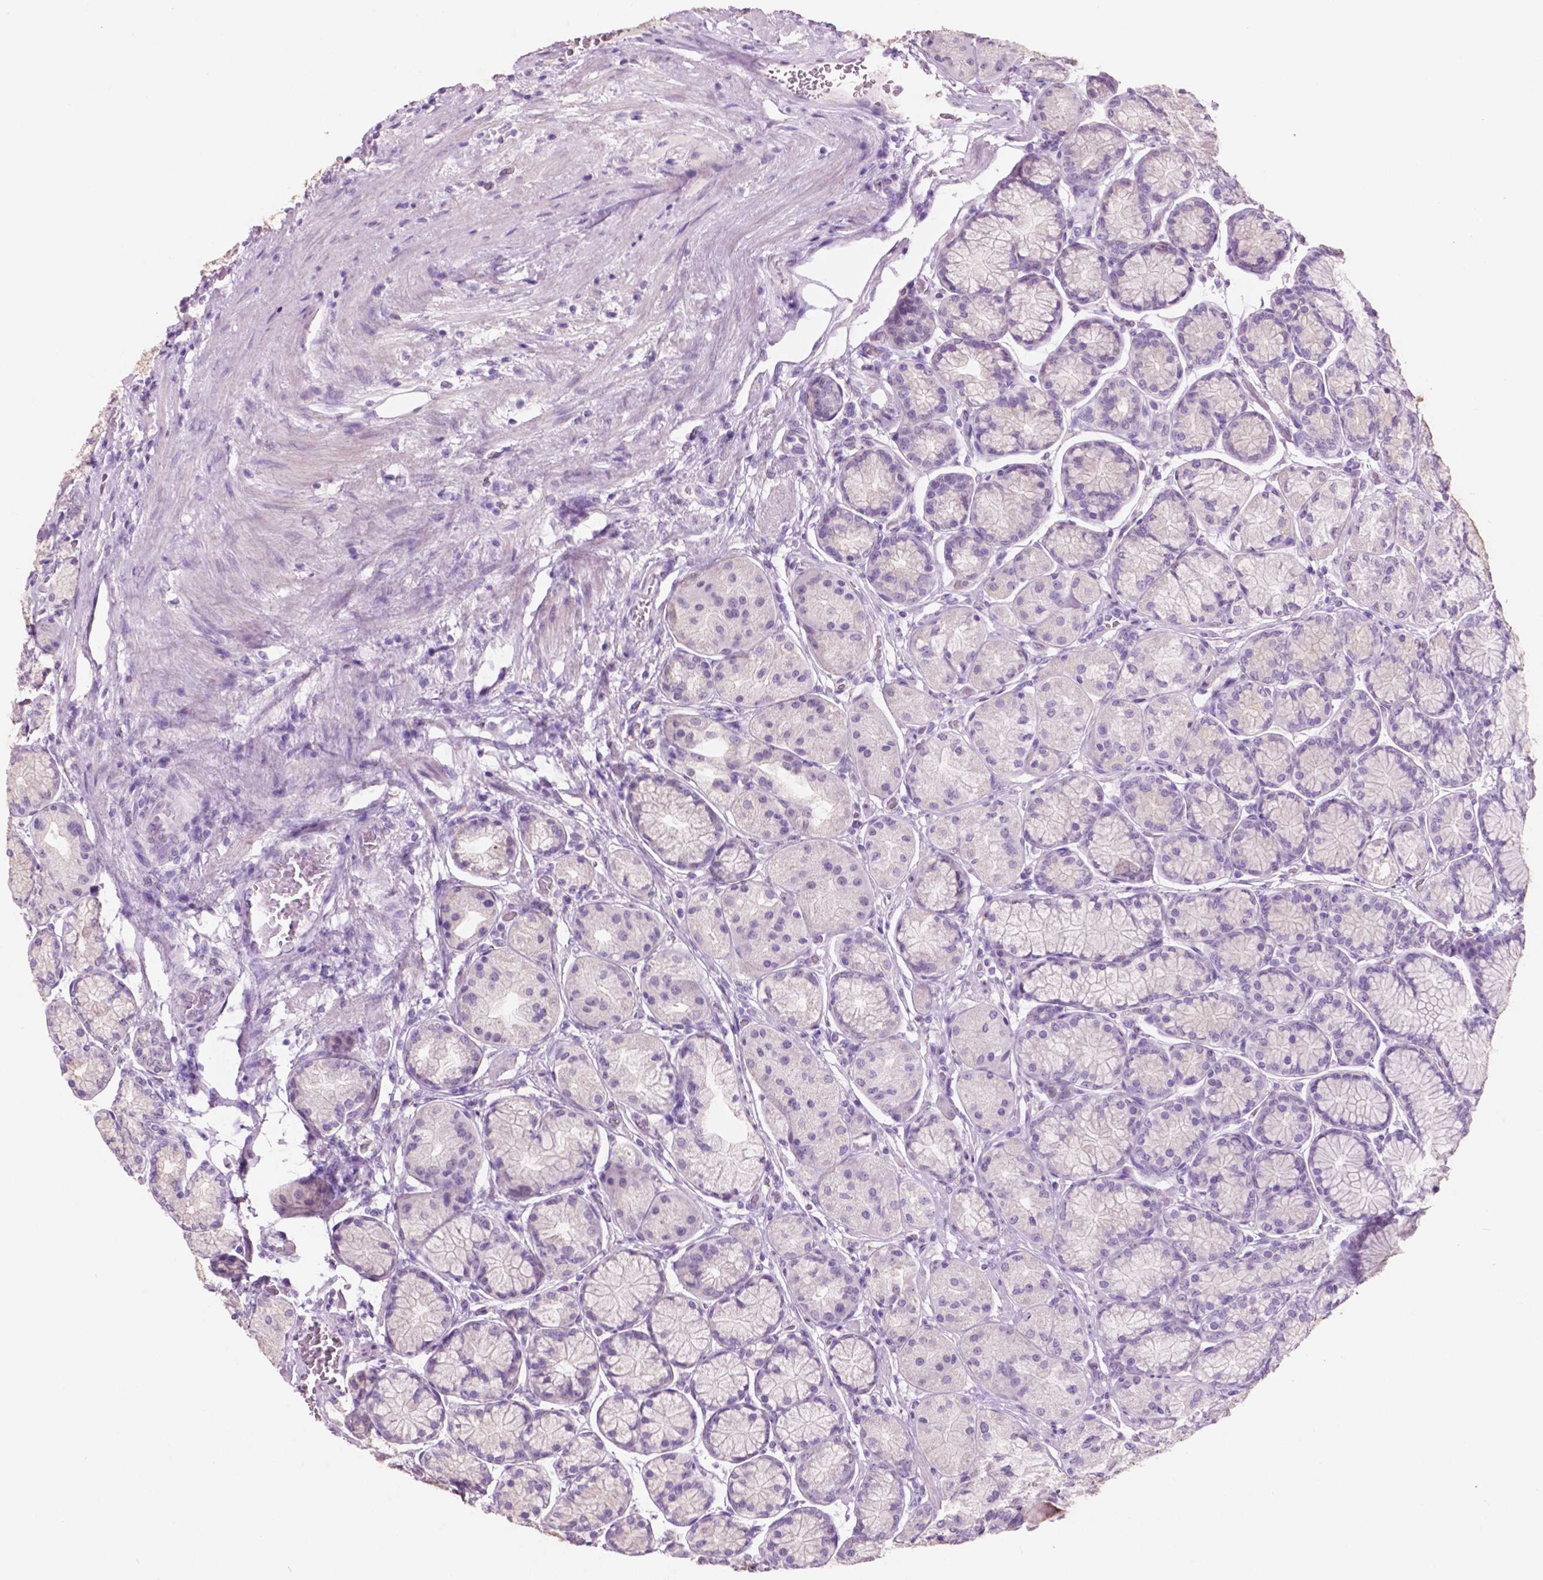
{"staining": {"intensity": "negative", "quantity": "none", "location": "none"}, "tissue": "stomach", "cell_type": "Glandular cells", "image_type": "normal", "snomed": [{"axis": "morphology", "description": "Normal tissue, NOS"}, {"axis": "morphology", "description": "Adenocarcinoma, NOS"}, {"axis": "morphology", "description": "Adenocarcinoma, High grade"}, {"axis": "topography", "description": "Stomach, upper"}, {"axis": "topography", "description": "Stomach"}], "caption": "An image of stomach stained for a protein demonstrates no brown staining in glandular cells.", "gene": "IDO1", "patient": {"sex": "female", "age": 65}}